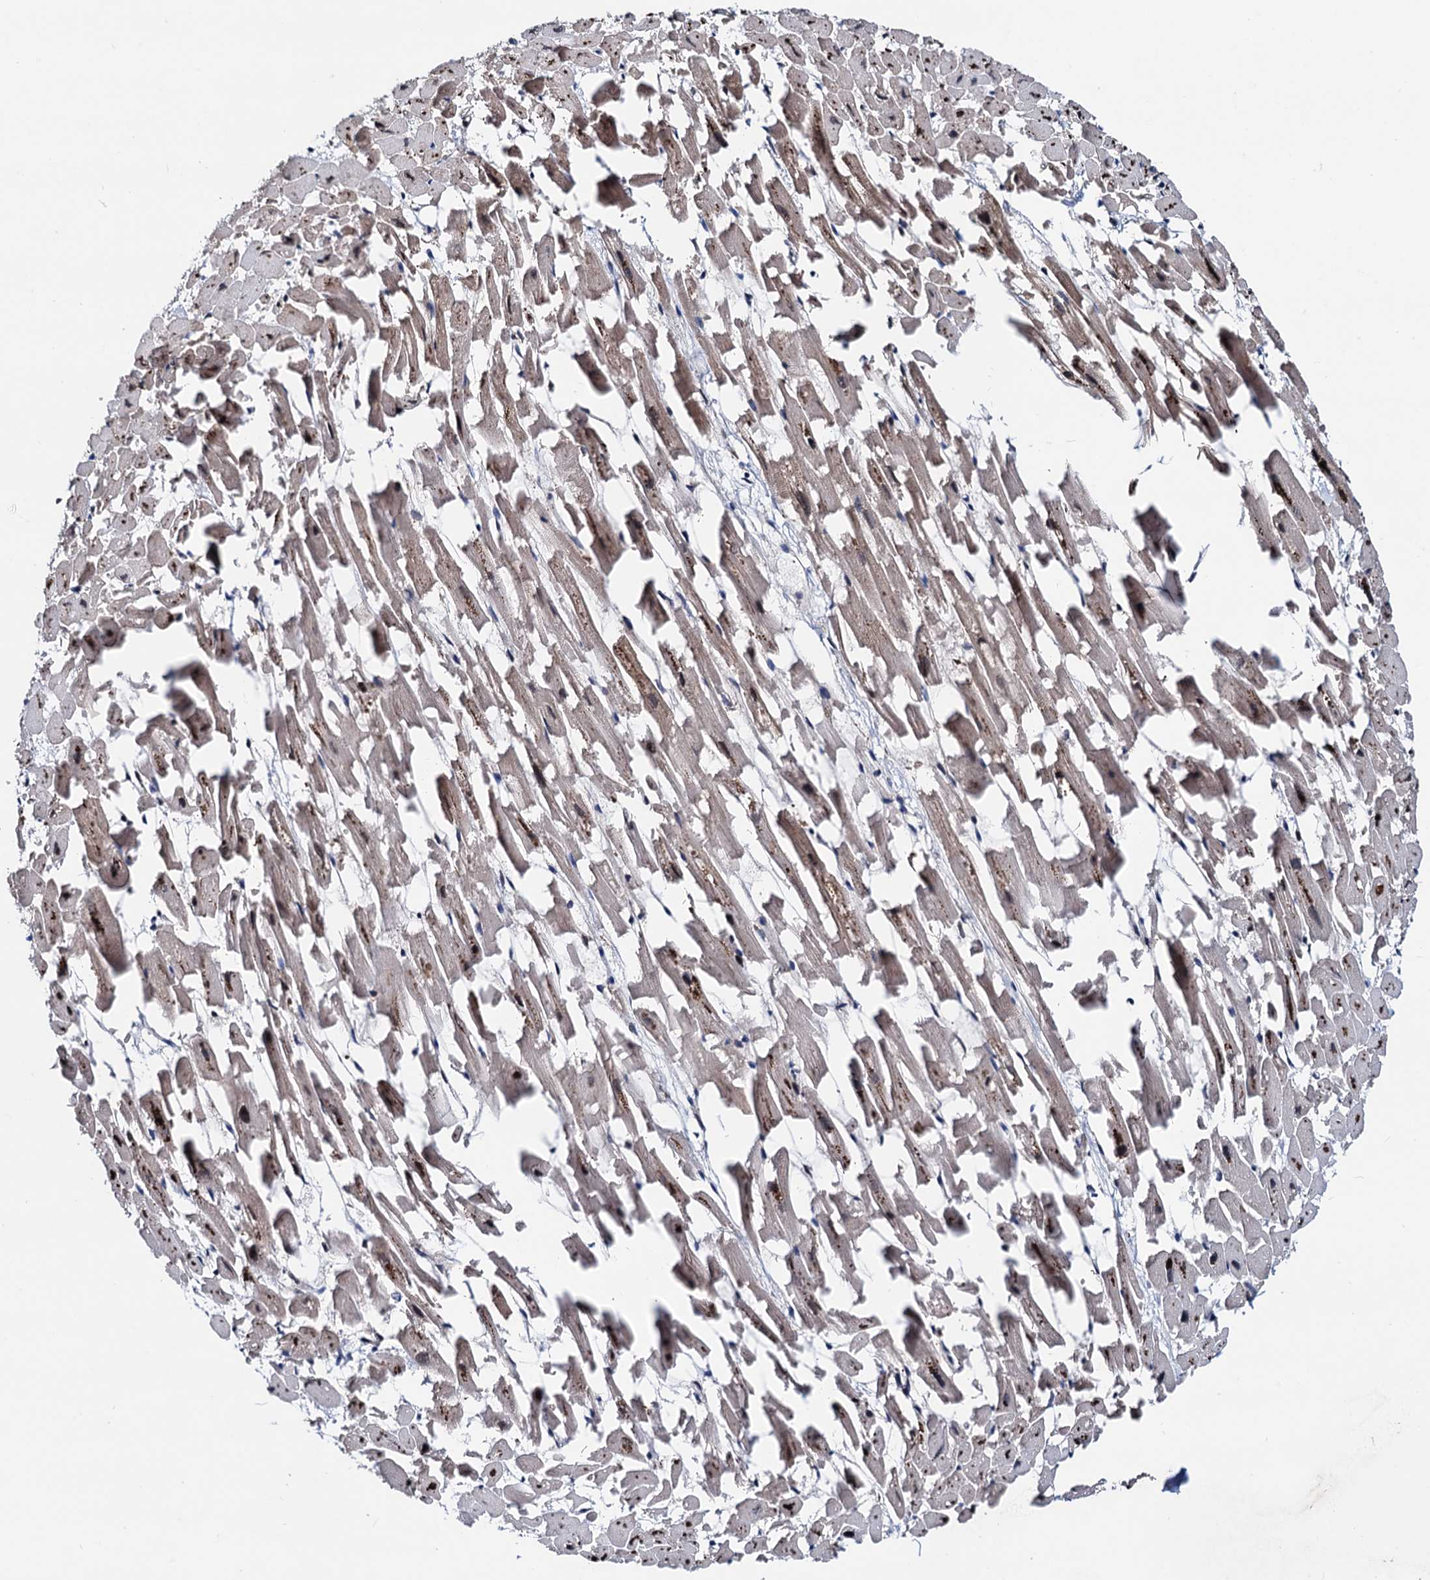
{"staining": {"intensity": "moderate", "quantity": ">75%", "location": "cytoplasmic/membranous,nuclear"}, "tissue": "heart muscle", "cell_type": "Cardiomyocytes", "image_type": "normal", "snomed": [{"axis": "morphology", "description": "Normal tissue, NOS"}, {"axis": "topography", "description": "Heart"}], "caption": "IHC (DAB) staining of benign human heart muscle displays moderate cytoplasmic/membranous,nuclear protein staining in approximately >75% of cardiomyocytes. (Brightfield microscopy of DAB IHC at high magnification).", "gene": "COA4", "patient": {"sex": "female", "age": 64}}